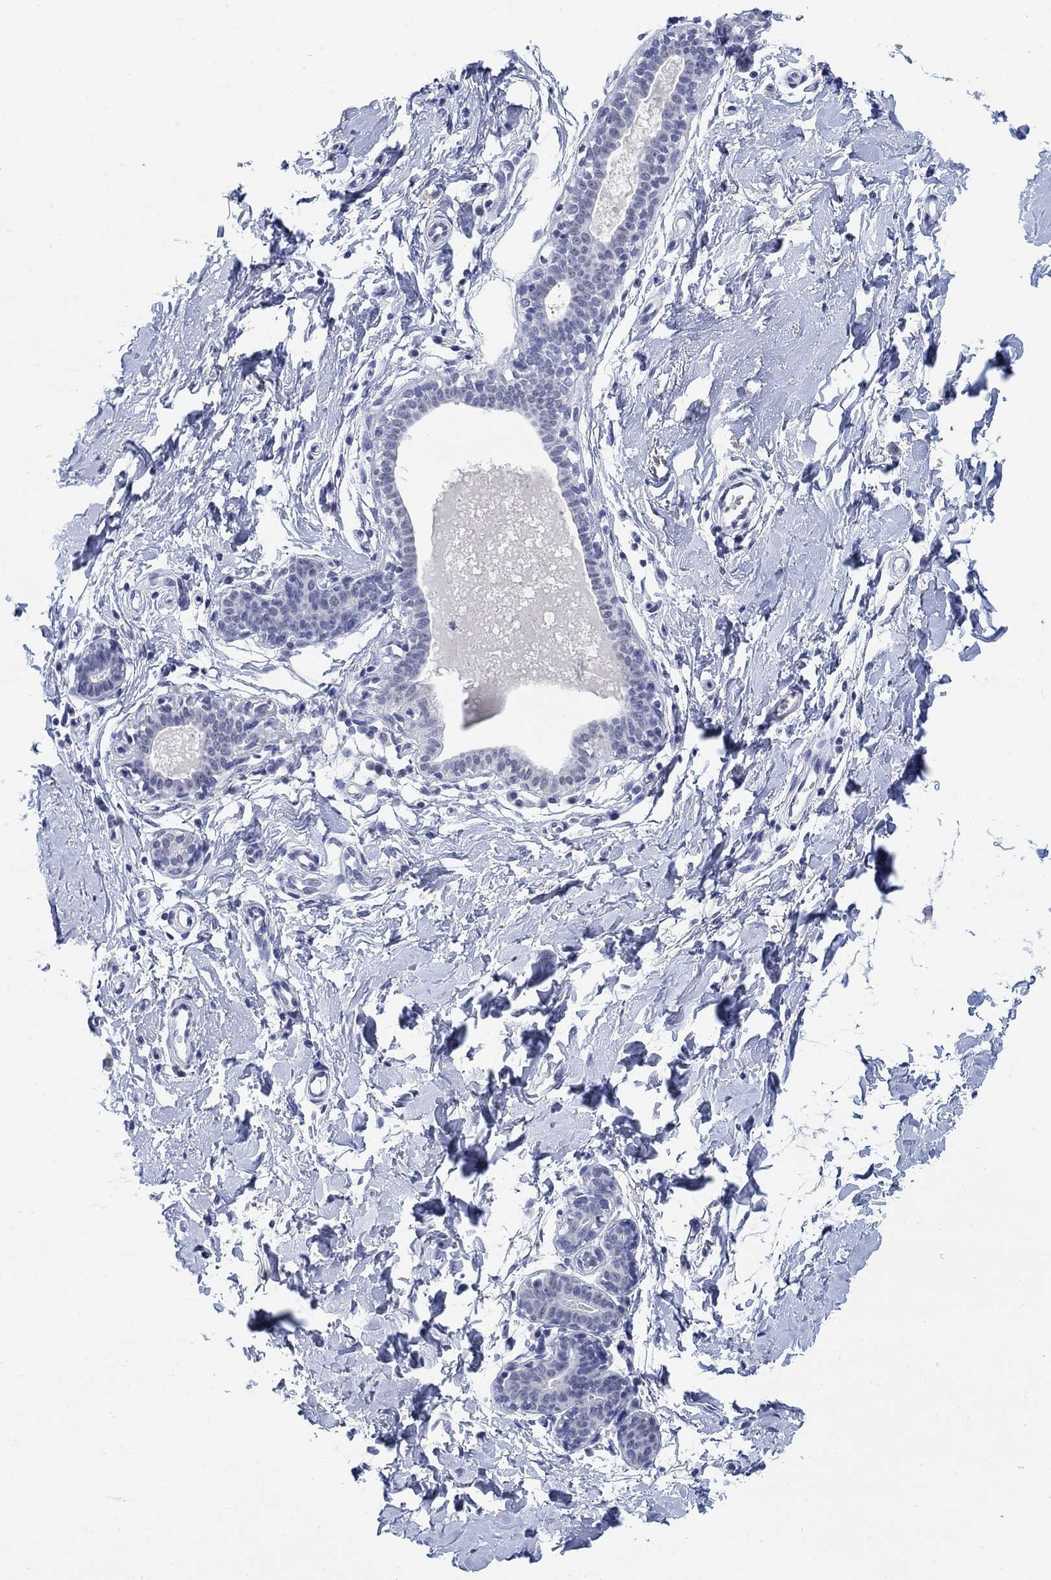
{"staining": {"intensity": "negative", "quantity": "none", "location": "none"}, "tissue": "breast", "cell_type": "Adipocytes", "image_type": "normal", "snomed": [{"axis": "morphology", "description": "Normal tissue, NOS"}, {"axis": "topography", "description": "Breast"}], "caption": "DAB (3,3'-diaminobenzidine) immunohistochemical staining of normal breast reveals no significant positivity in adipocytes.", "gene": "ANKS1B", "patient": {"sex": "female", "age": 37}}